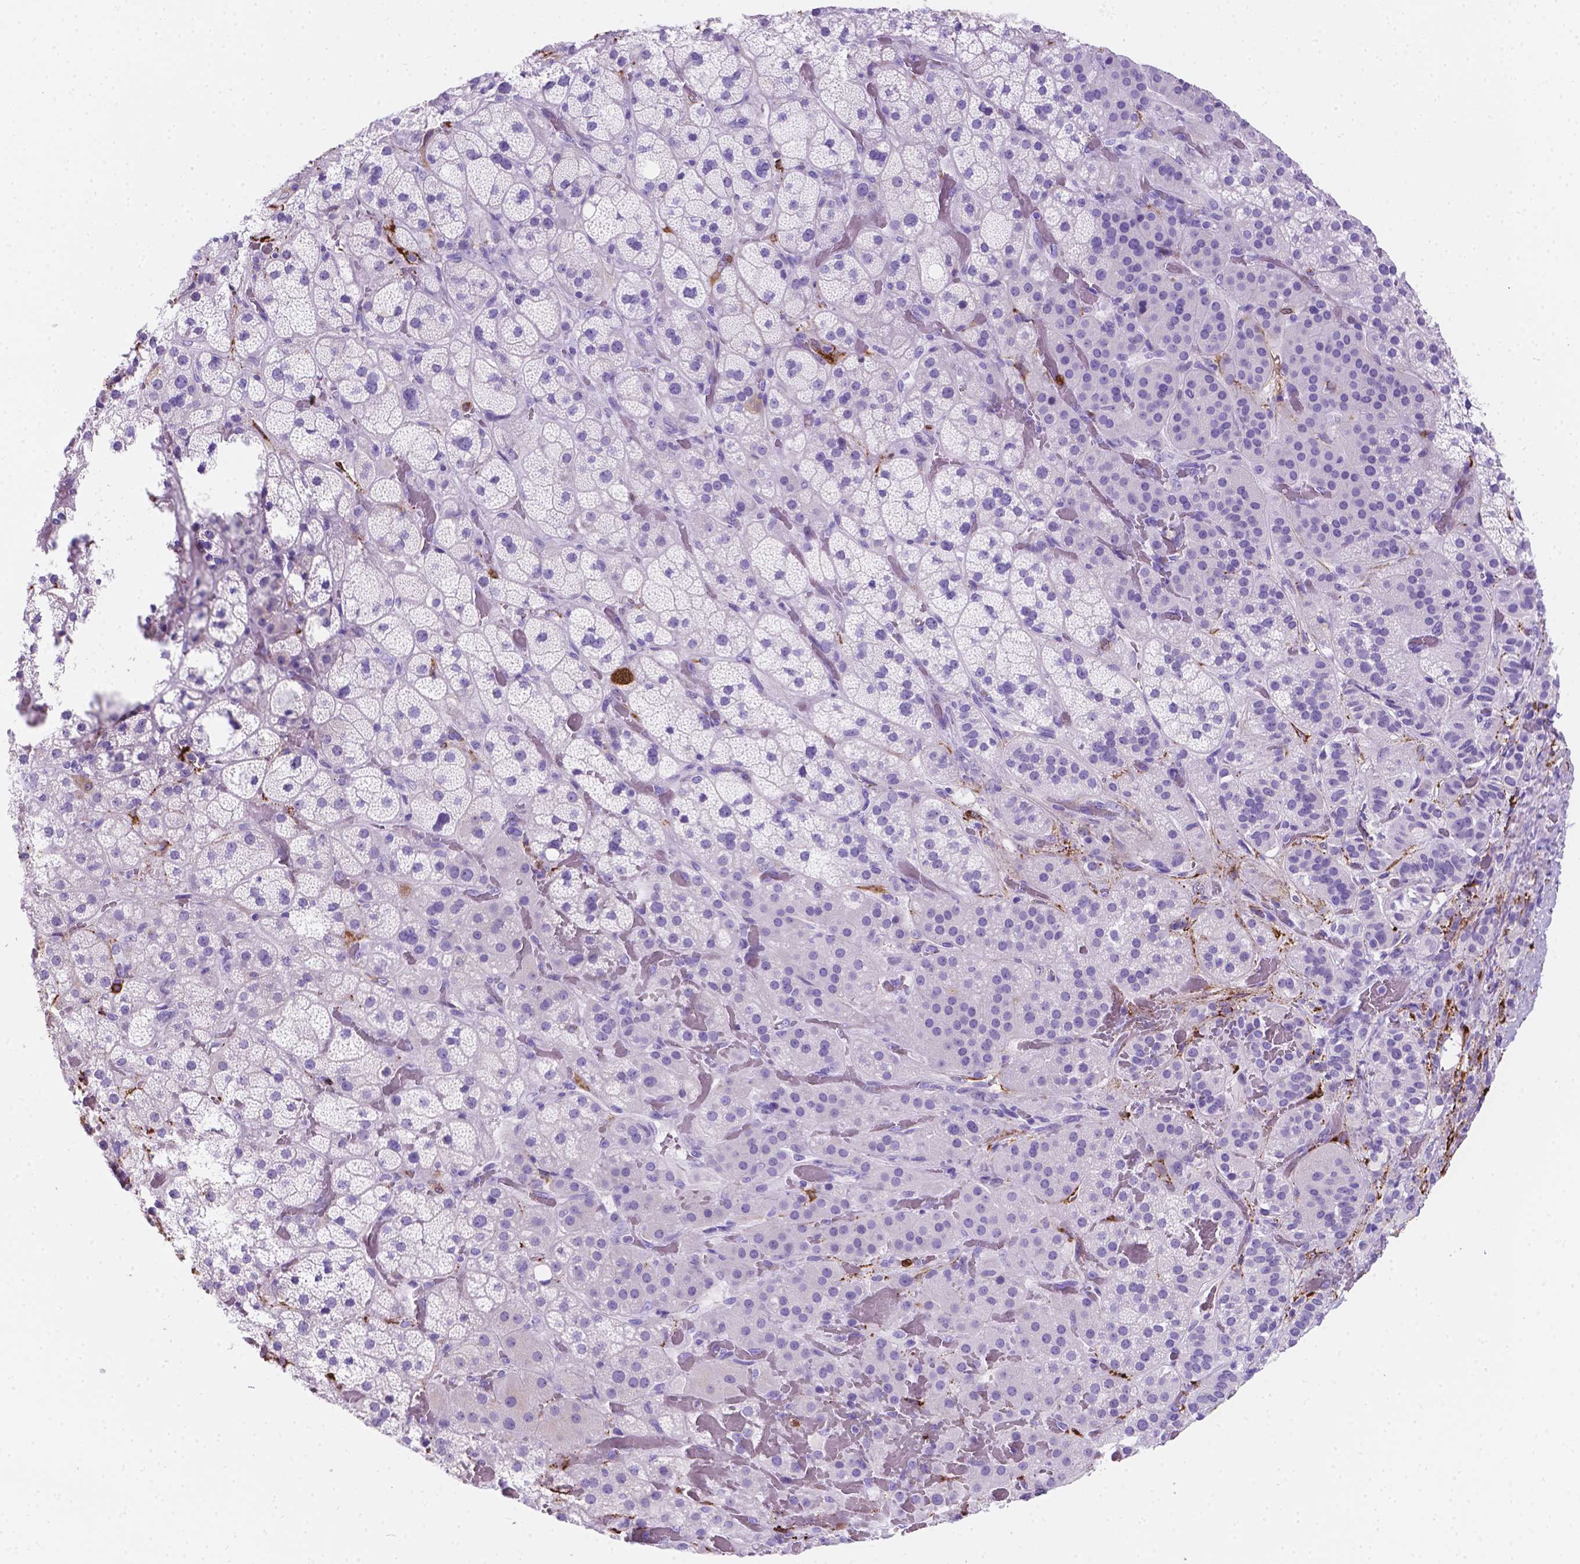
{"staining": {"intensity": "strong", "quantity": "<25%", "location": "cytoplasmic/membranous"}, "tissue": "adrenal gland", "cell_type": "Glandular cells", "image_type": "normal", "snomed": [{"axis": "morphology", "description": "Normal tissue, NOS"}, {"axis": "topography", "description": "Adrenal gland"}], "caption": "An IHC histopathology image of unremarkable tissue is shown. Protein staining in brown highlights strong cytoplasmic/membranous positivity in adrenal gland within glandular cells. (DAB (3,3'-diaminobenzidine) = brown stain, brightfield microscopy at high magnification).", "gene": "MACF1", "patient": {"sex": "male", "age": 57}}